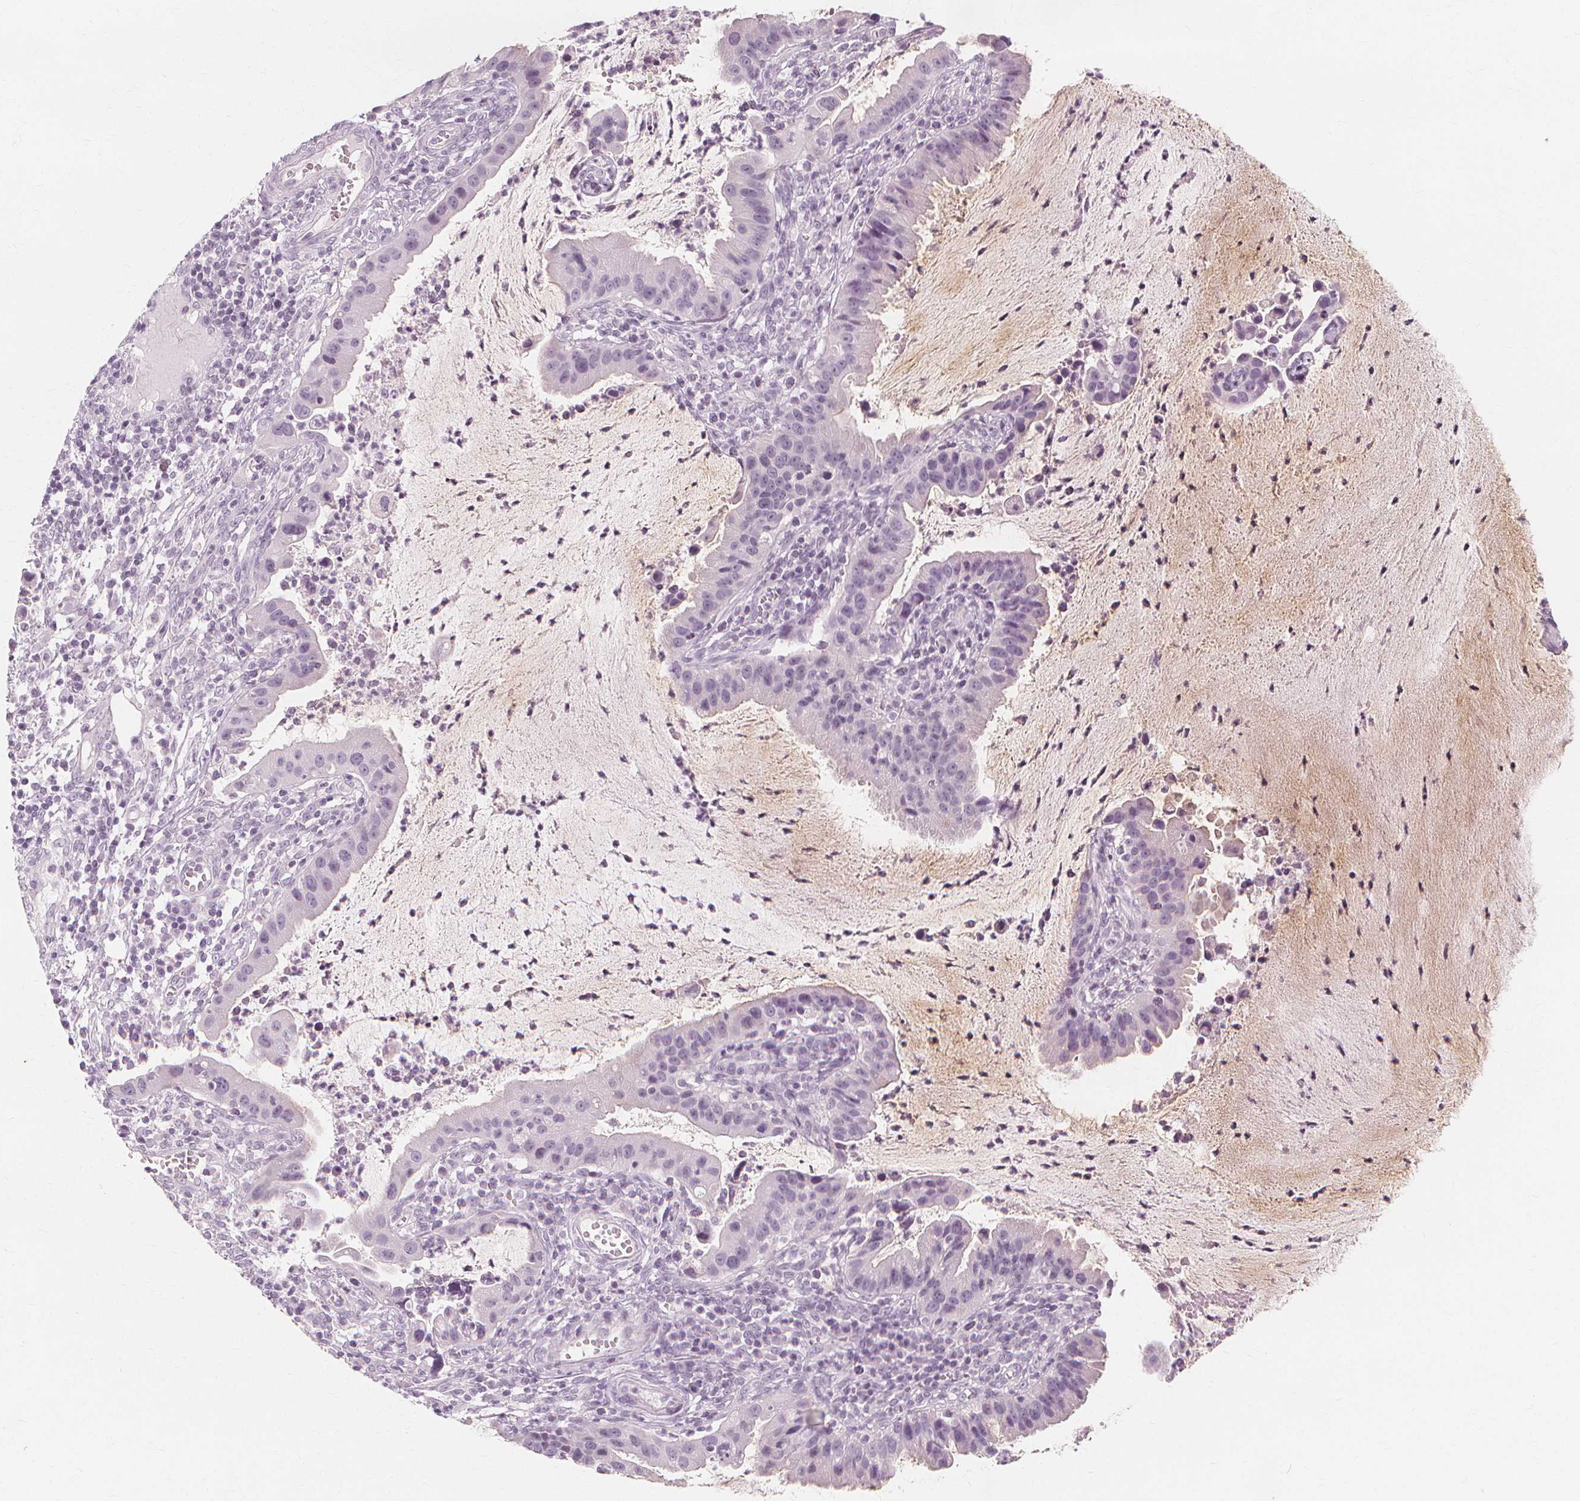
{"staining": {"intensity": "negative", "quantity": "none", "location": "none"}, "tissue": "cervical cancer", "cell_type": "Tumor cells", "image_type": "cancer", "snomed": [{"axis": "morphology", "description": "Adenocarcinoma, NOS"}, {"axis": "topography", "description": "Cervix"}], "caption": "Cervical adenocarcinoma stained for a protein using IHC exhibits no staining tumor cells.", "gene": "MUC12", "patient": {"sex": "female", "age": 34}}